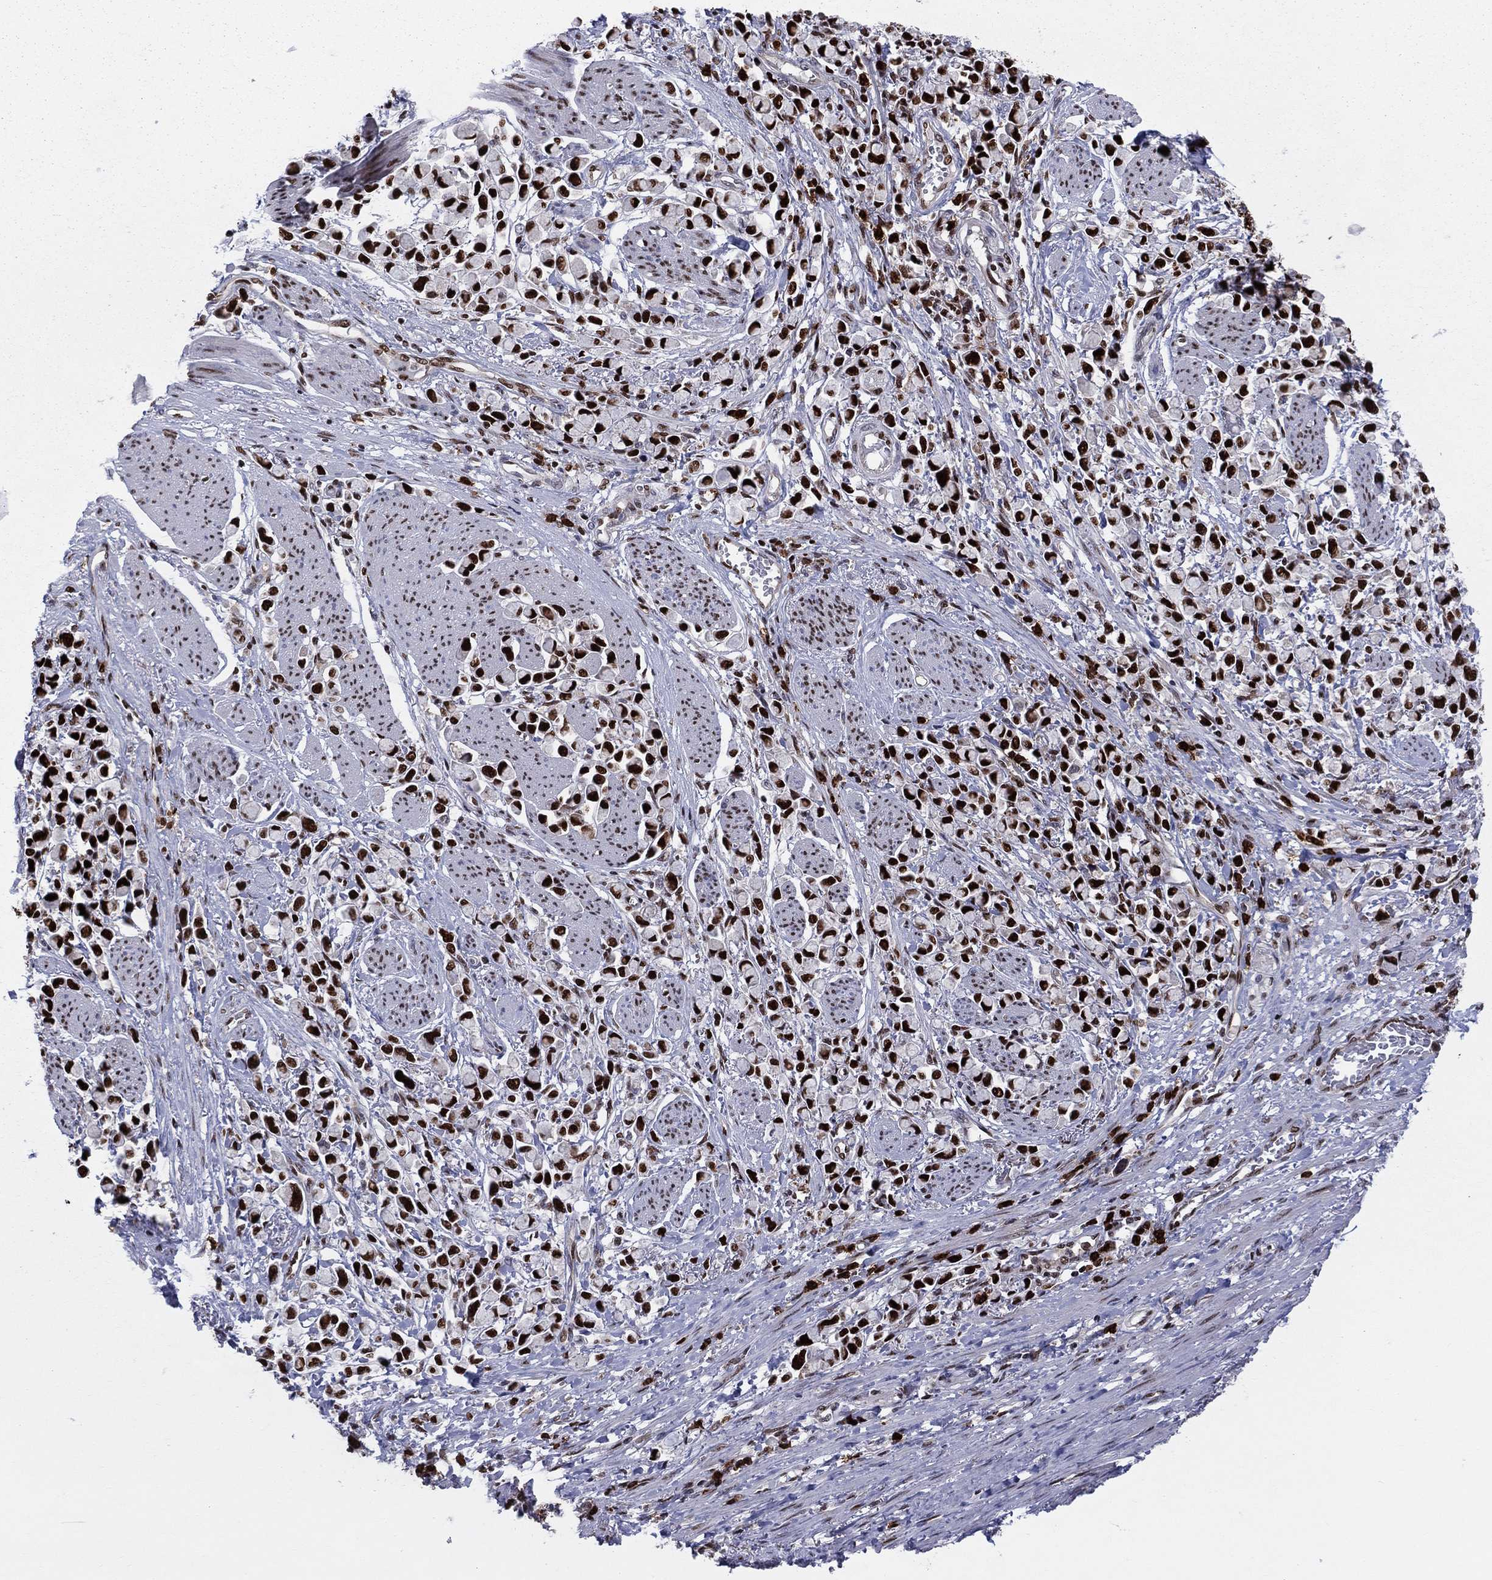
{"staining": {"intensity": "strong", "quantity": ">75%", "location": "nuclear"}, "tissue": "stomach cancer", "cell_type": "Tumor cells", "image_type": "cancer", "snomed": [{"axis": "morphology", "description": "Adenocarcinoma, NOS"}, {"axis": "topography", "description": "Stomach"}], "caption": "Brown immunohistochemical staining in stomach cancer (adenocarcinoma) shows strong nuclear staining in approximately >75% of tumor cells.", "gene": "ZNHIT3", "patient": {"sex": "female", "age": 81}}